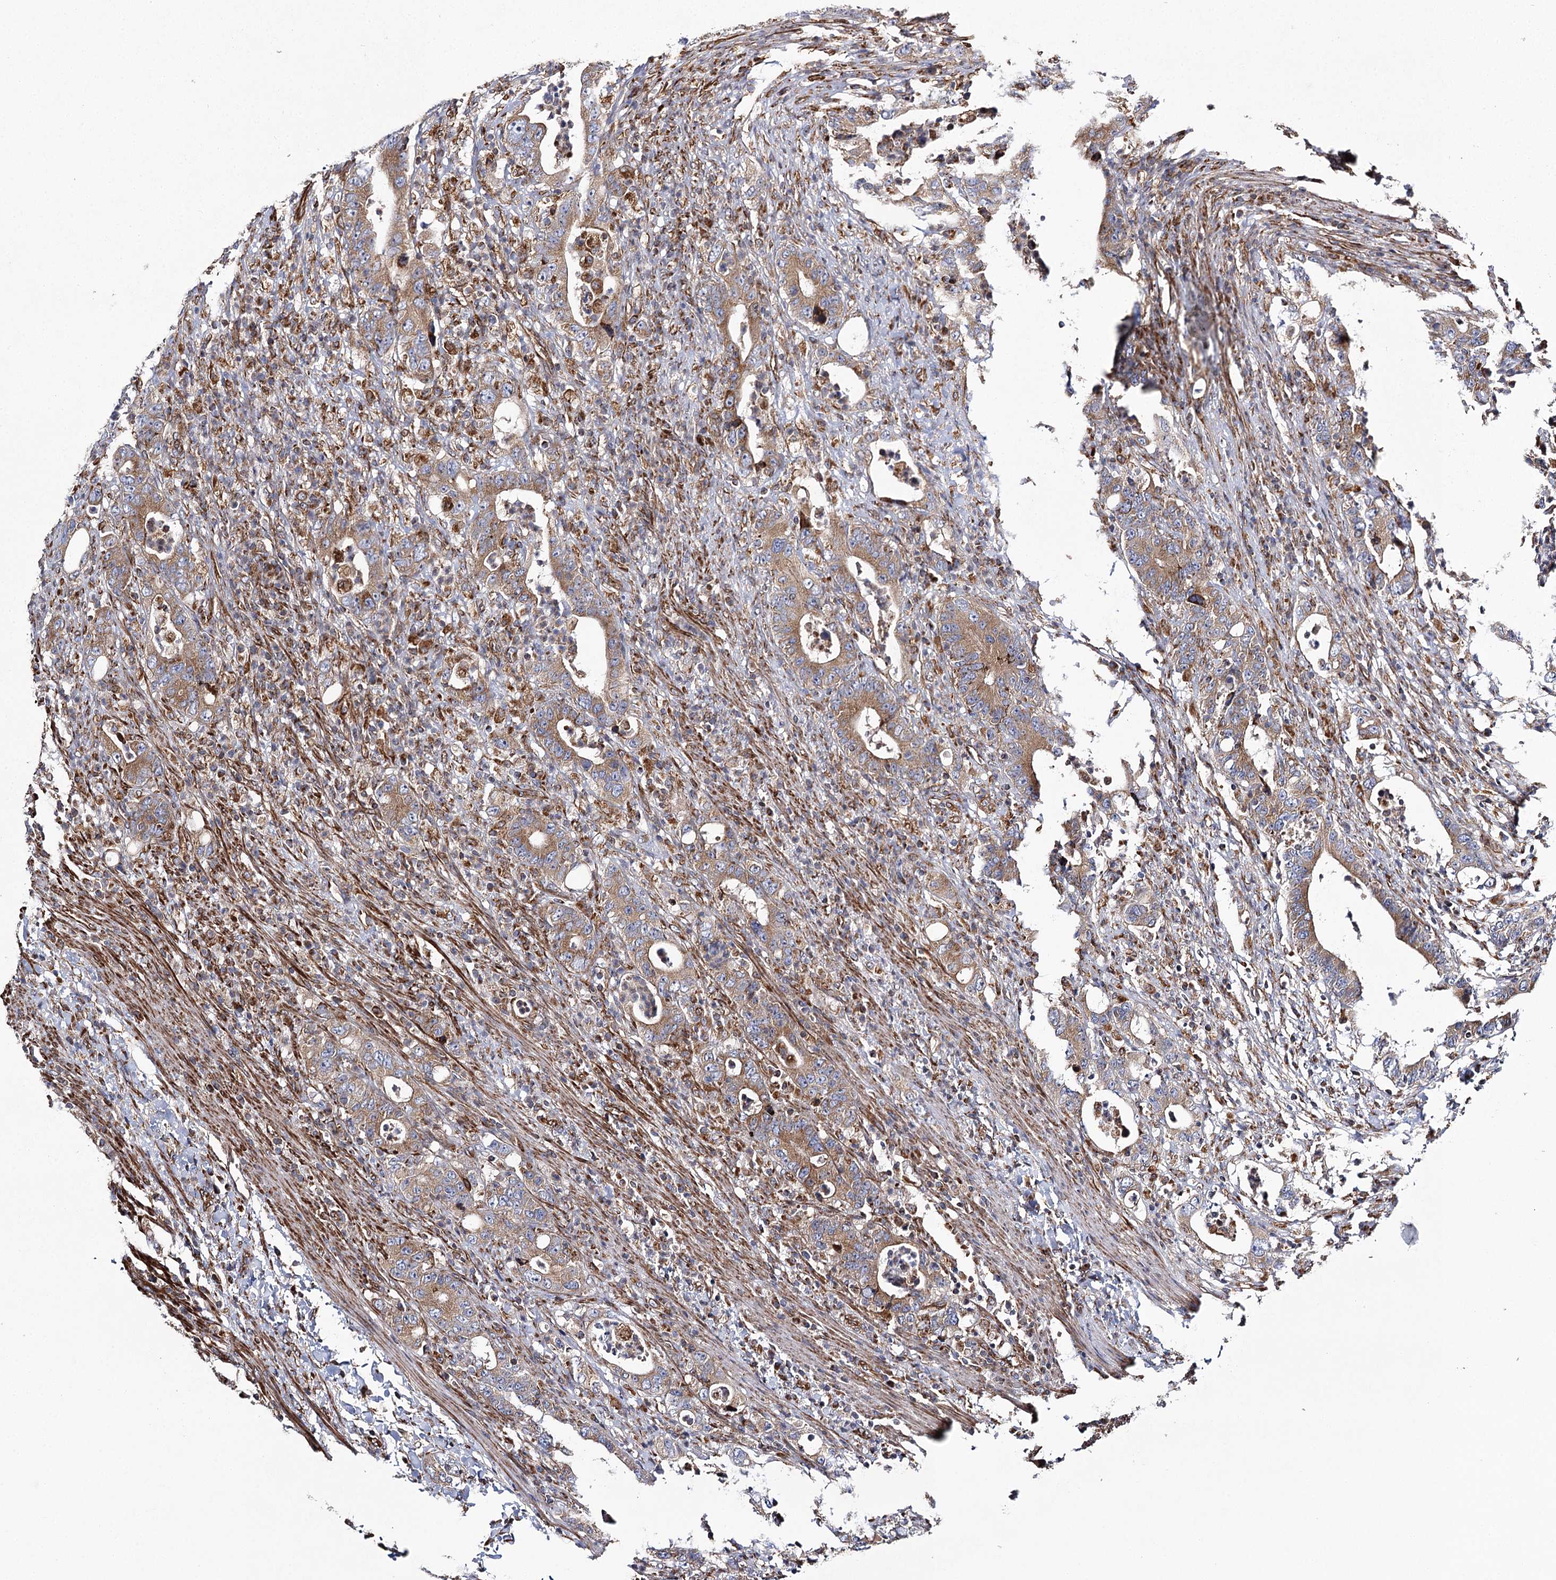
{"staining": {"intensity": "weak", "quantity": ">75%", "location": "cytoplasmic/membranous"}, "tissue": "colorectal cancer", "cell_type": "Tumor cells", "image_type": "cancer", "snomed": [{"axis": "morphology", "description": "Adenocarcinoma, NOS"}, {"axis": "topography", "description": "Colon"}], "caption": "There is low levels of weak cytoplasmic/membranous positivity in tumor cells of colorectal cancer, as demonstrated by immunohistochemical staining (brown color).", "gene": "THUMPD3", "patient": {"sex": "female", "age": 75}}